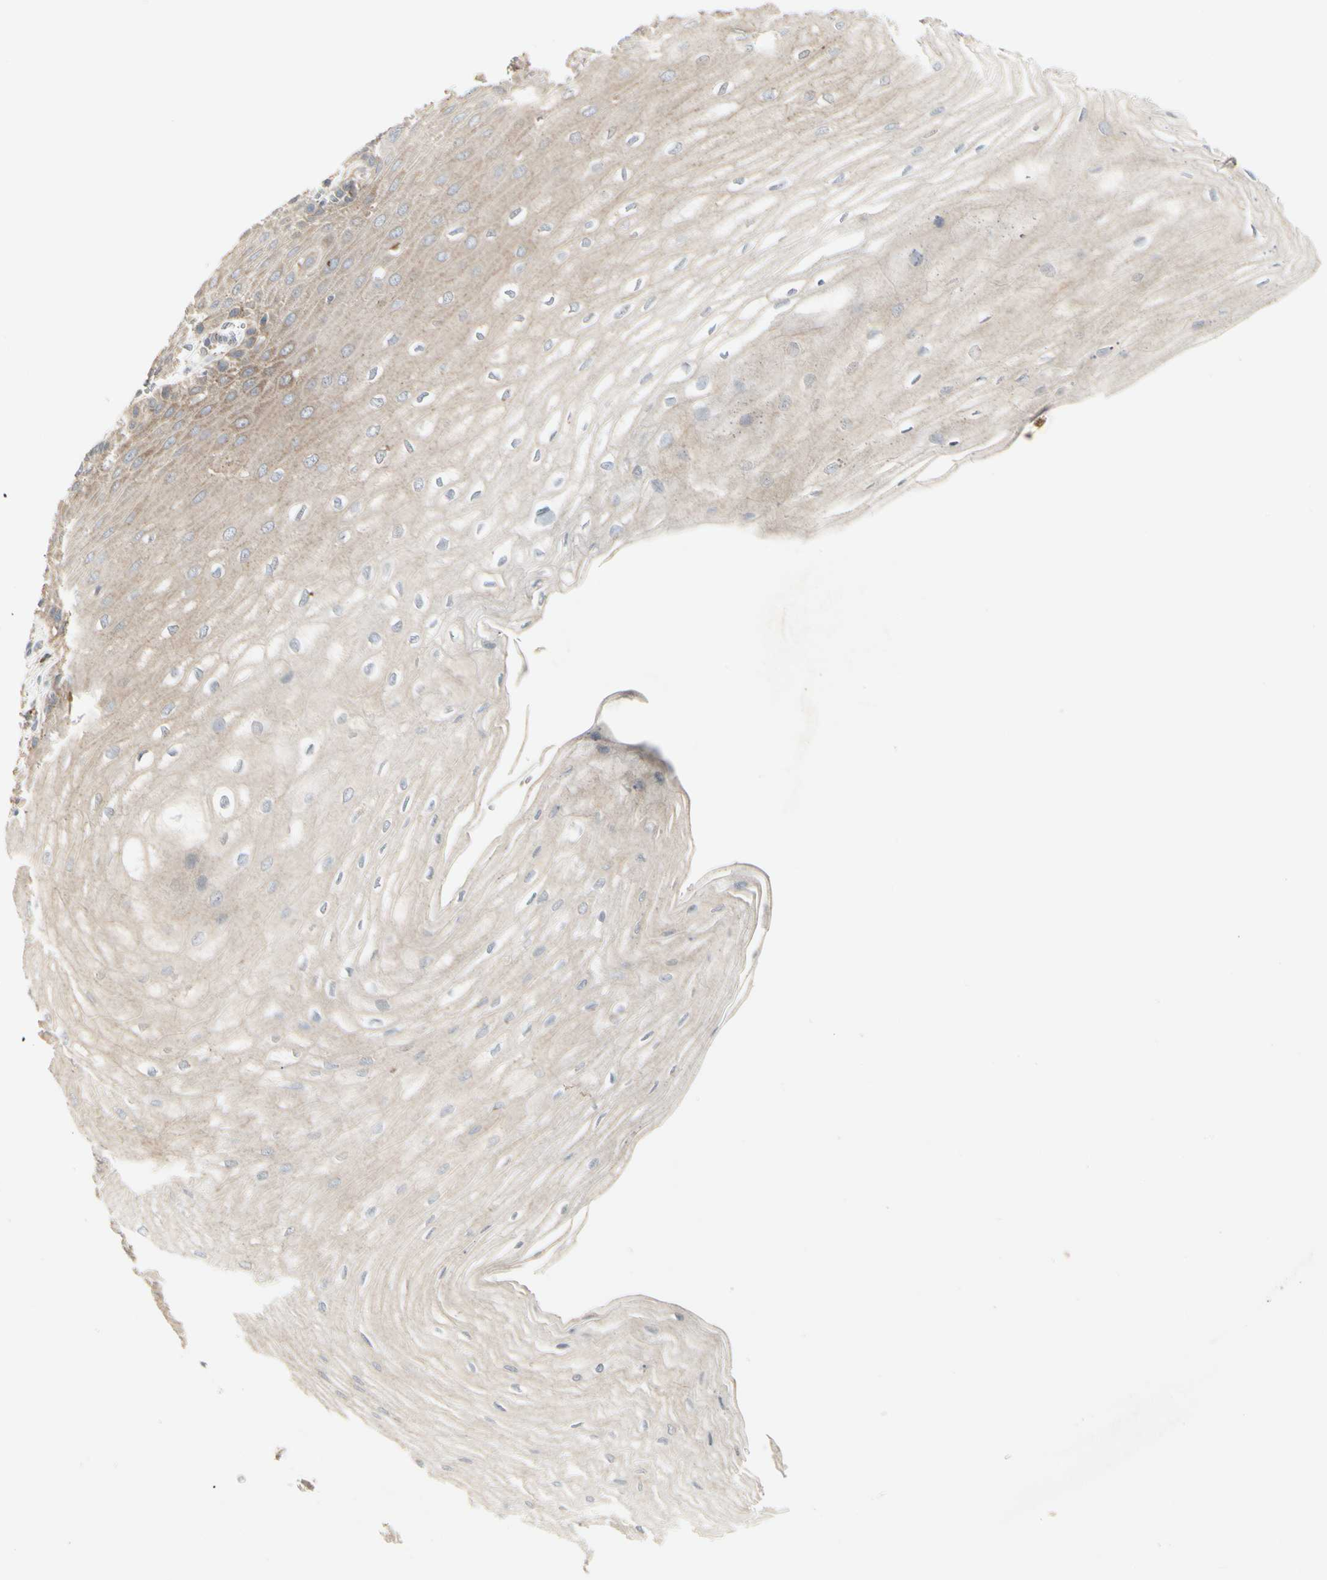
{"staining": {"intensity": "moderate", "quantity": "<25%", "location": "cytoplasmic/membranous"}, "tissue": "esophagus", "cell_type": "Squamous epithelial cells", "image_type": "normal", "snomed": [{"axis": "morphology", "description": "Normal tissue, NOS"}, {"axis": "morphology", "description": "Squamous cell carcinoma, NOS"}, {"axis": "topography", "description": "Esophagus"}], "caption": "This image displays immunohistochemistry (IHC) staining of normal human esophagus, with low moderate cytoplasmic/membranous staining in about <25% of squamous epithelial cells.", "gene": "GRN", "patient": {"sex": "male", "age": 65}}